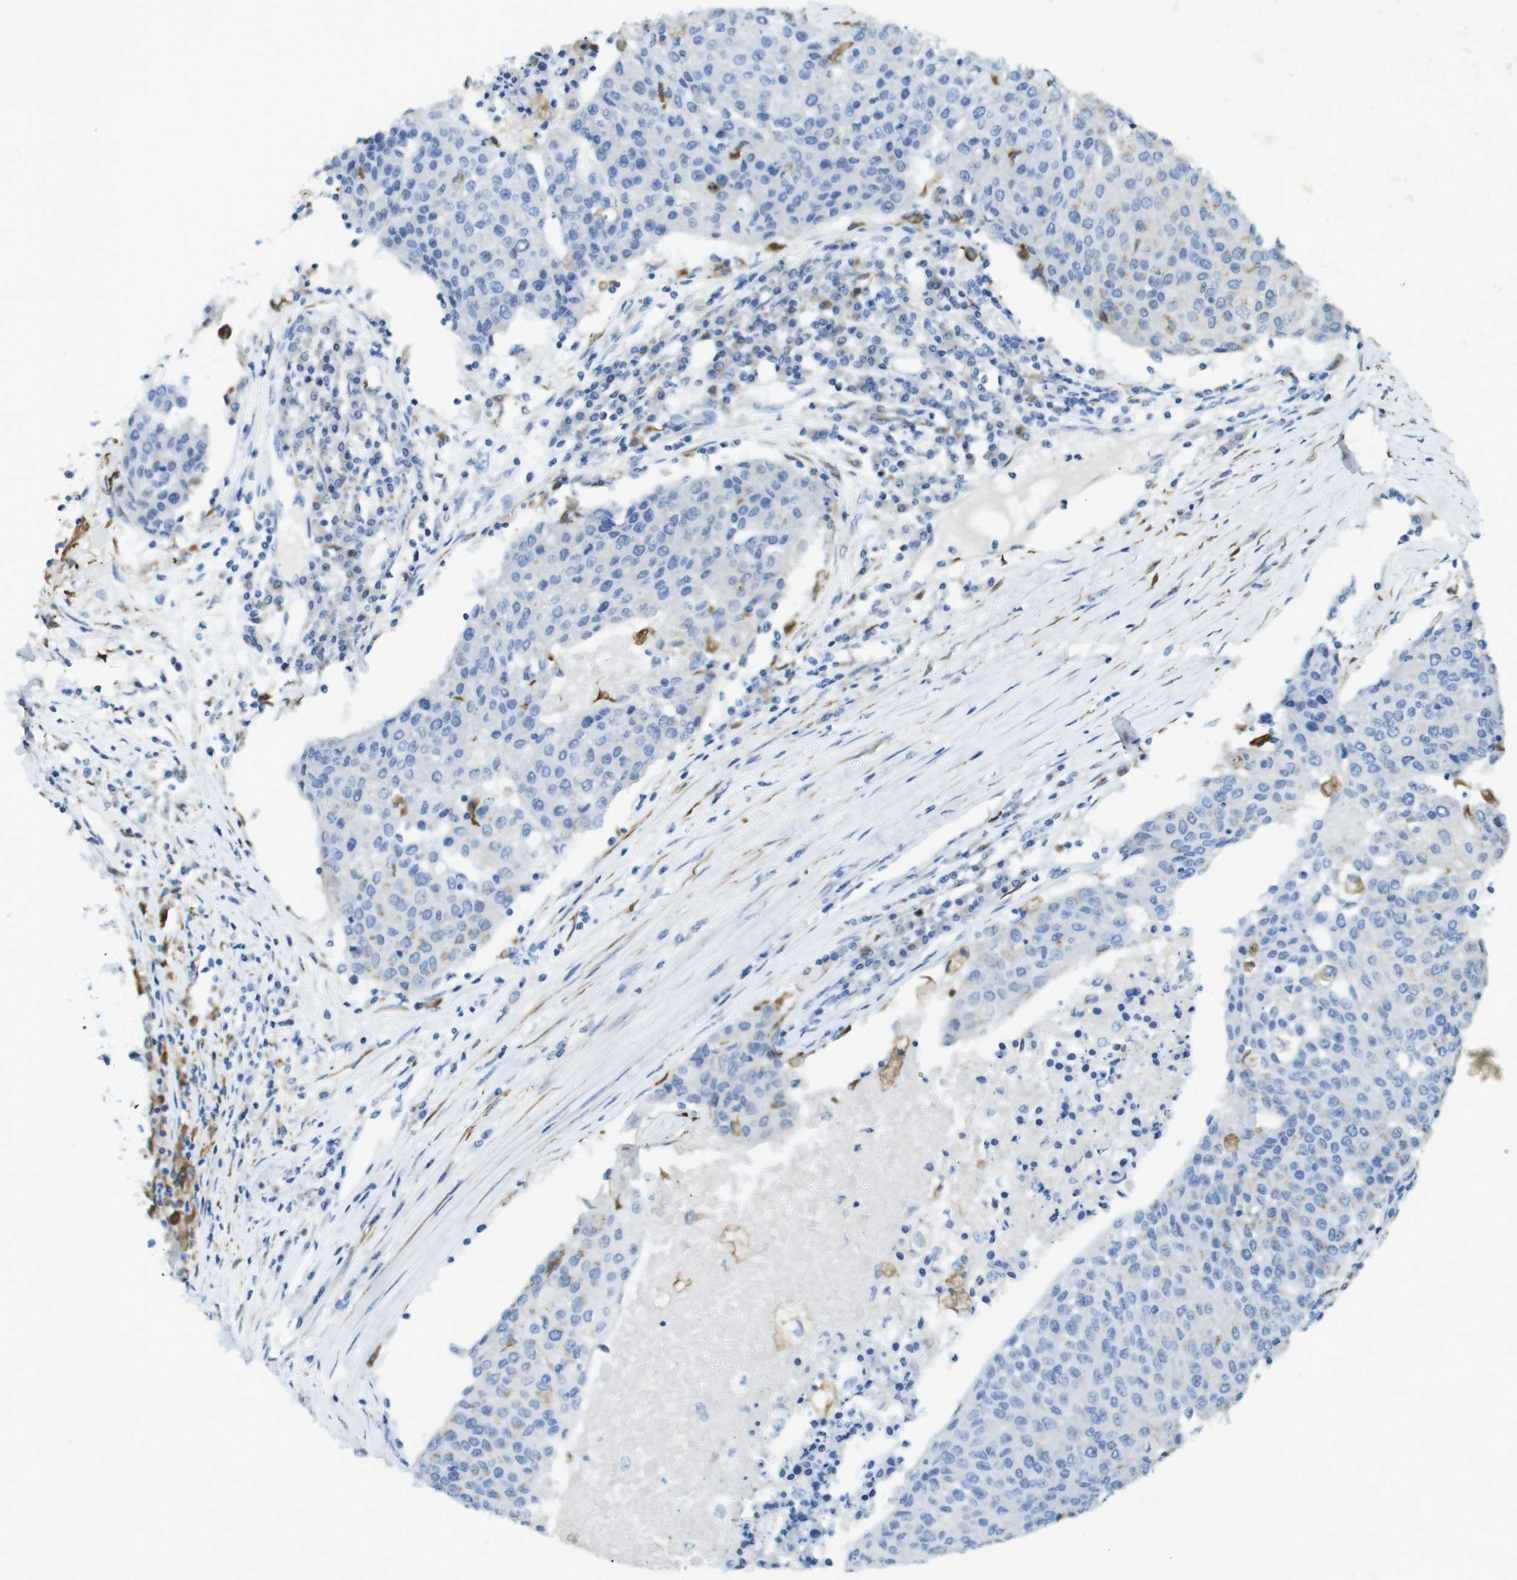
{"staining": {"intensity": "negative", "quantity": "none", "location": "none"}, "tissue": "urothelial cancer", "cell_type": "Tumor cells", "image_type": "cancer", "snomed": [{"axis": "morphology", "description": "Urothelial carcinoma, High grade"}, {"axis": "topography", "description": "Urinary bladder"}], "caption": "Protein analysis of high-grade urothelial carcinoma reveals no significant expression in tumor cells.", "gene": "CD320", "patient": {"sex": "female", "age": 85}}